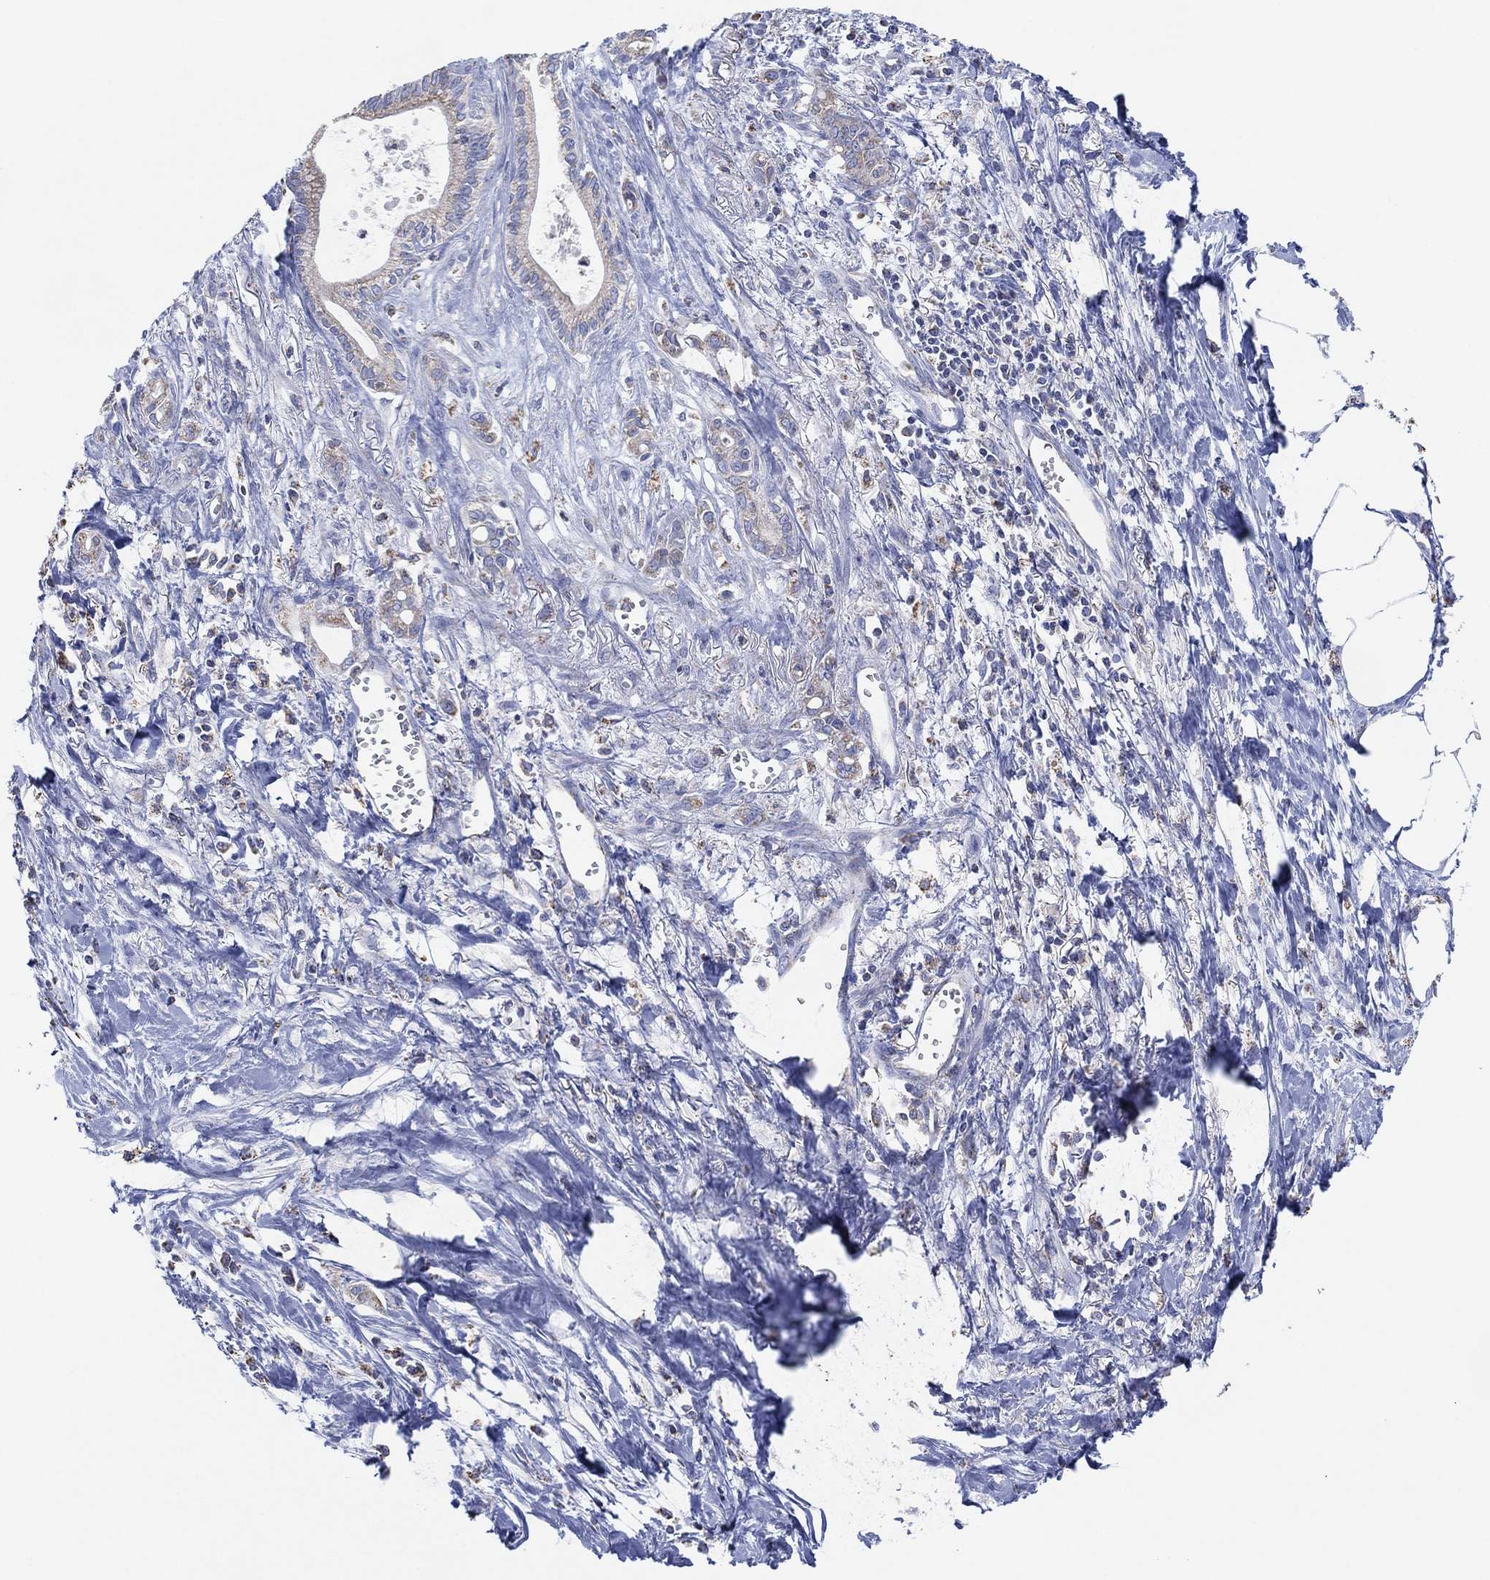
{"staining": {"intensity": "negative", "quantity": "none", "location": "none"}, "tissue": "pancreatic cancer", "cell_type": "Tumor cells", "image_type": "cancer", "snomed": [{"axis": "morphology", "description": "Adenocarcinoma, NOS"}, {"axis": "topography", "description": "Pancreas"}], "caption": "The image shows no significant staining in tumor cells of adenocarcinoma (pancreatic).", "gene": "CFTR", "patient": {"sex": "male", "age": 71}}